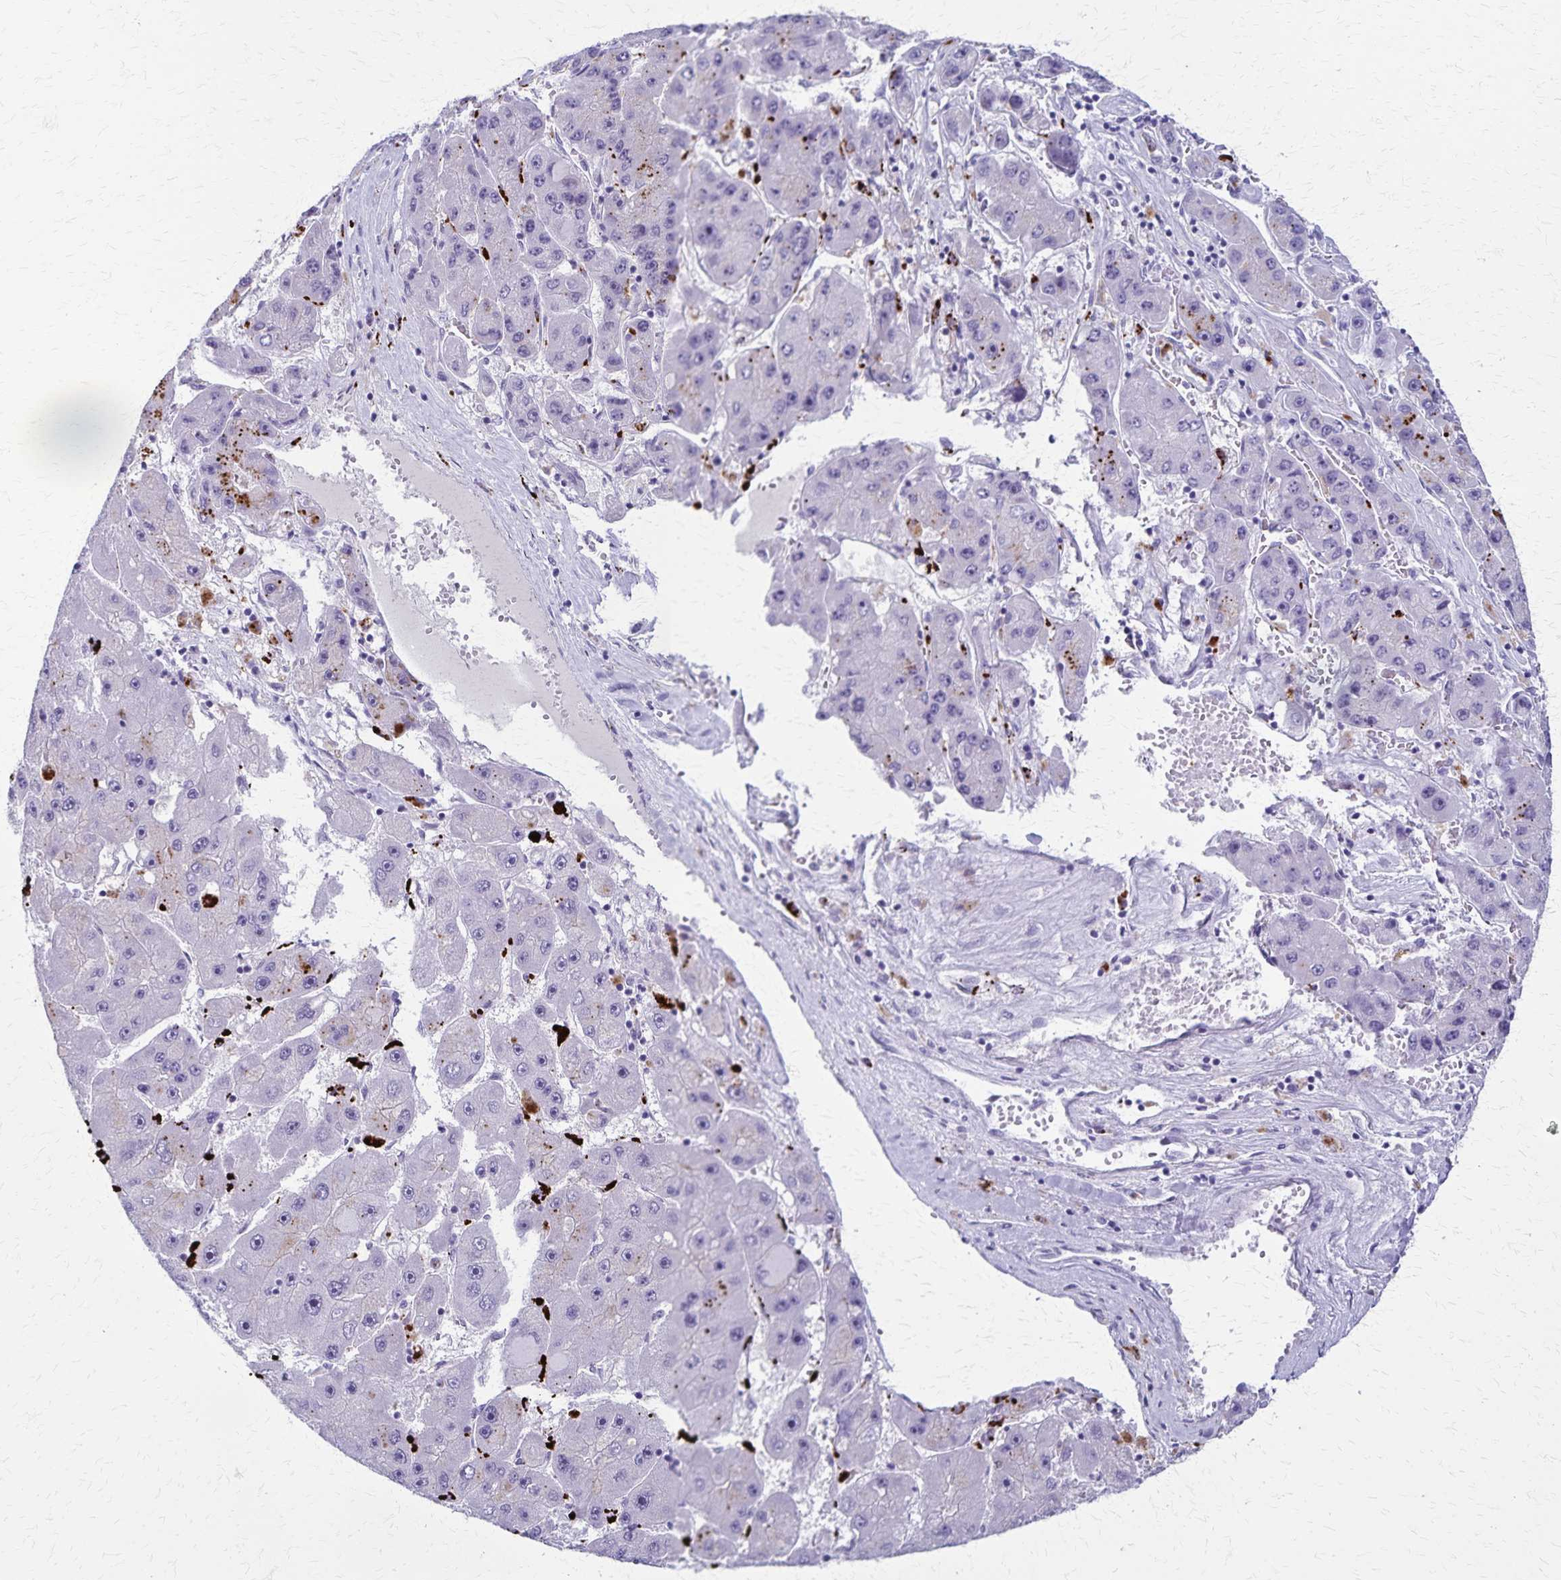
{"staining": {"intensity": "negative", "quantity": "none", "location": "none"}, "tissue": "liver cancer", "cell_type": "Tumor cells", "image_type": "cancer", "snomed": [{"axis": "morphology", "description": "Carcinoma, Hepatocellular, NOS"}, {"axis": "topography", "description": "Liver"}], "caption": "Tumor cells are negative for brown protein staining in liver cancer.", "gene": "TMEM60", "patient": {"sex": "female", "age": 61}}